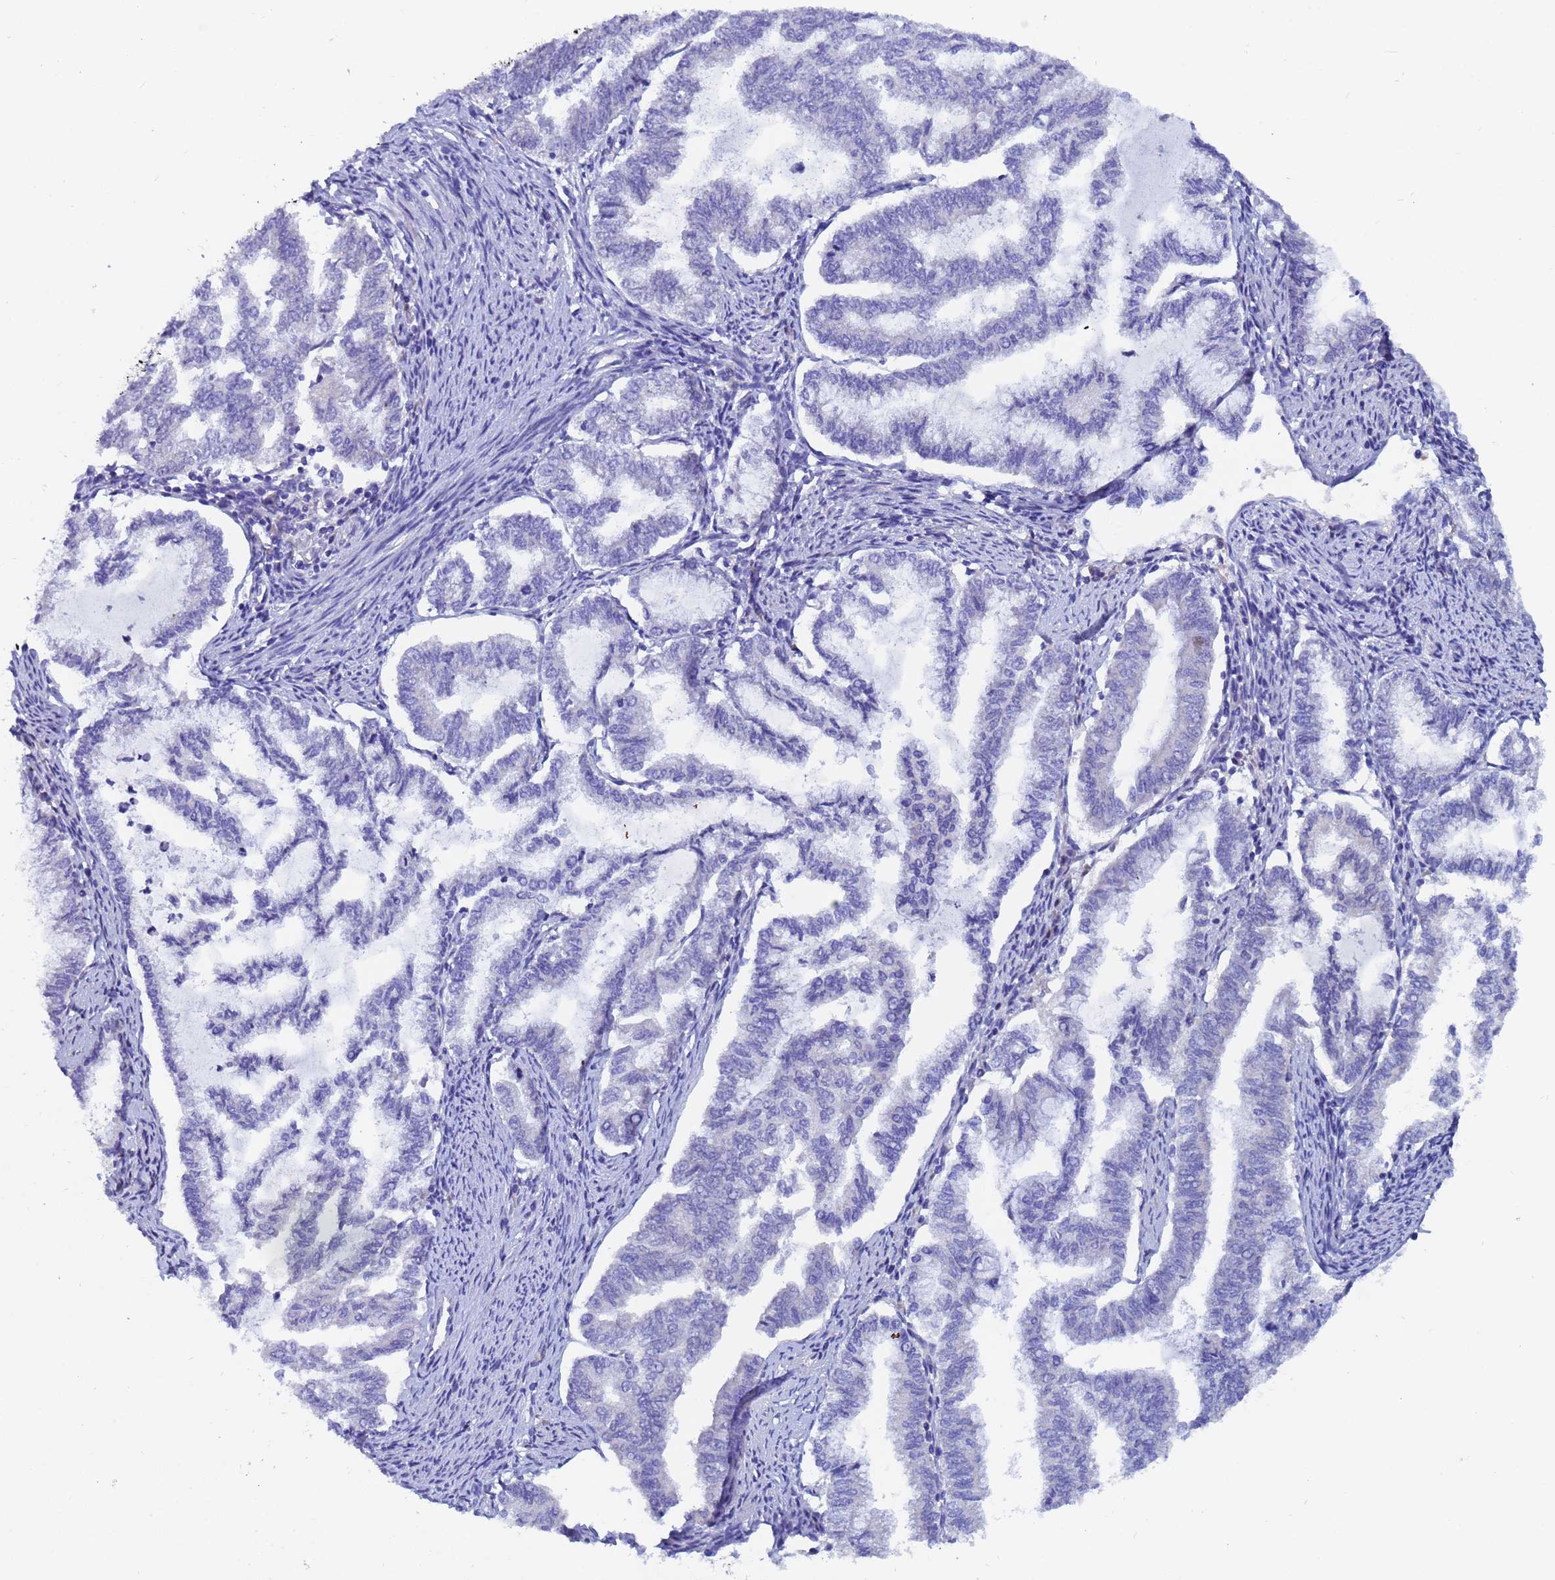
{"staining": {"intensity": "negative", "quantity": "none", "location": "none"}, "tissue": "endometrial cancer", "cell_type": "Tumor cells", "image_type": "cancer", "snomed": [{"axis": "morphology", "description": "Adenocarcinoma, NOS"}, {"axis": "topography", "description": "Endometrium"}], "caption": "Human endometrial adenocarcinoma stained for a protein using immunohistochemistry reveals no expression in tumor cells.", "gene": "UBE2O", "patient": {"sex": "female", "age": 79}}